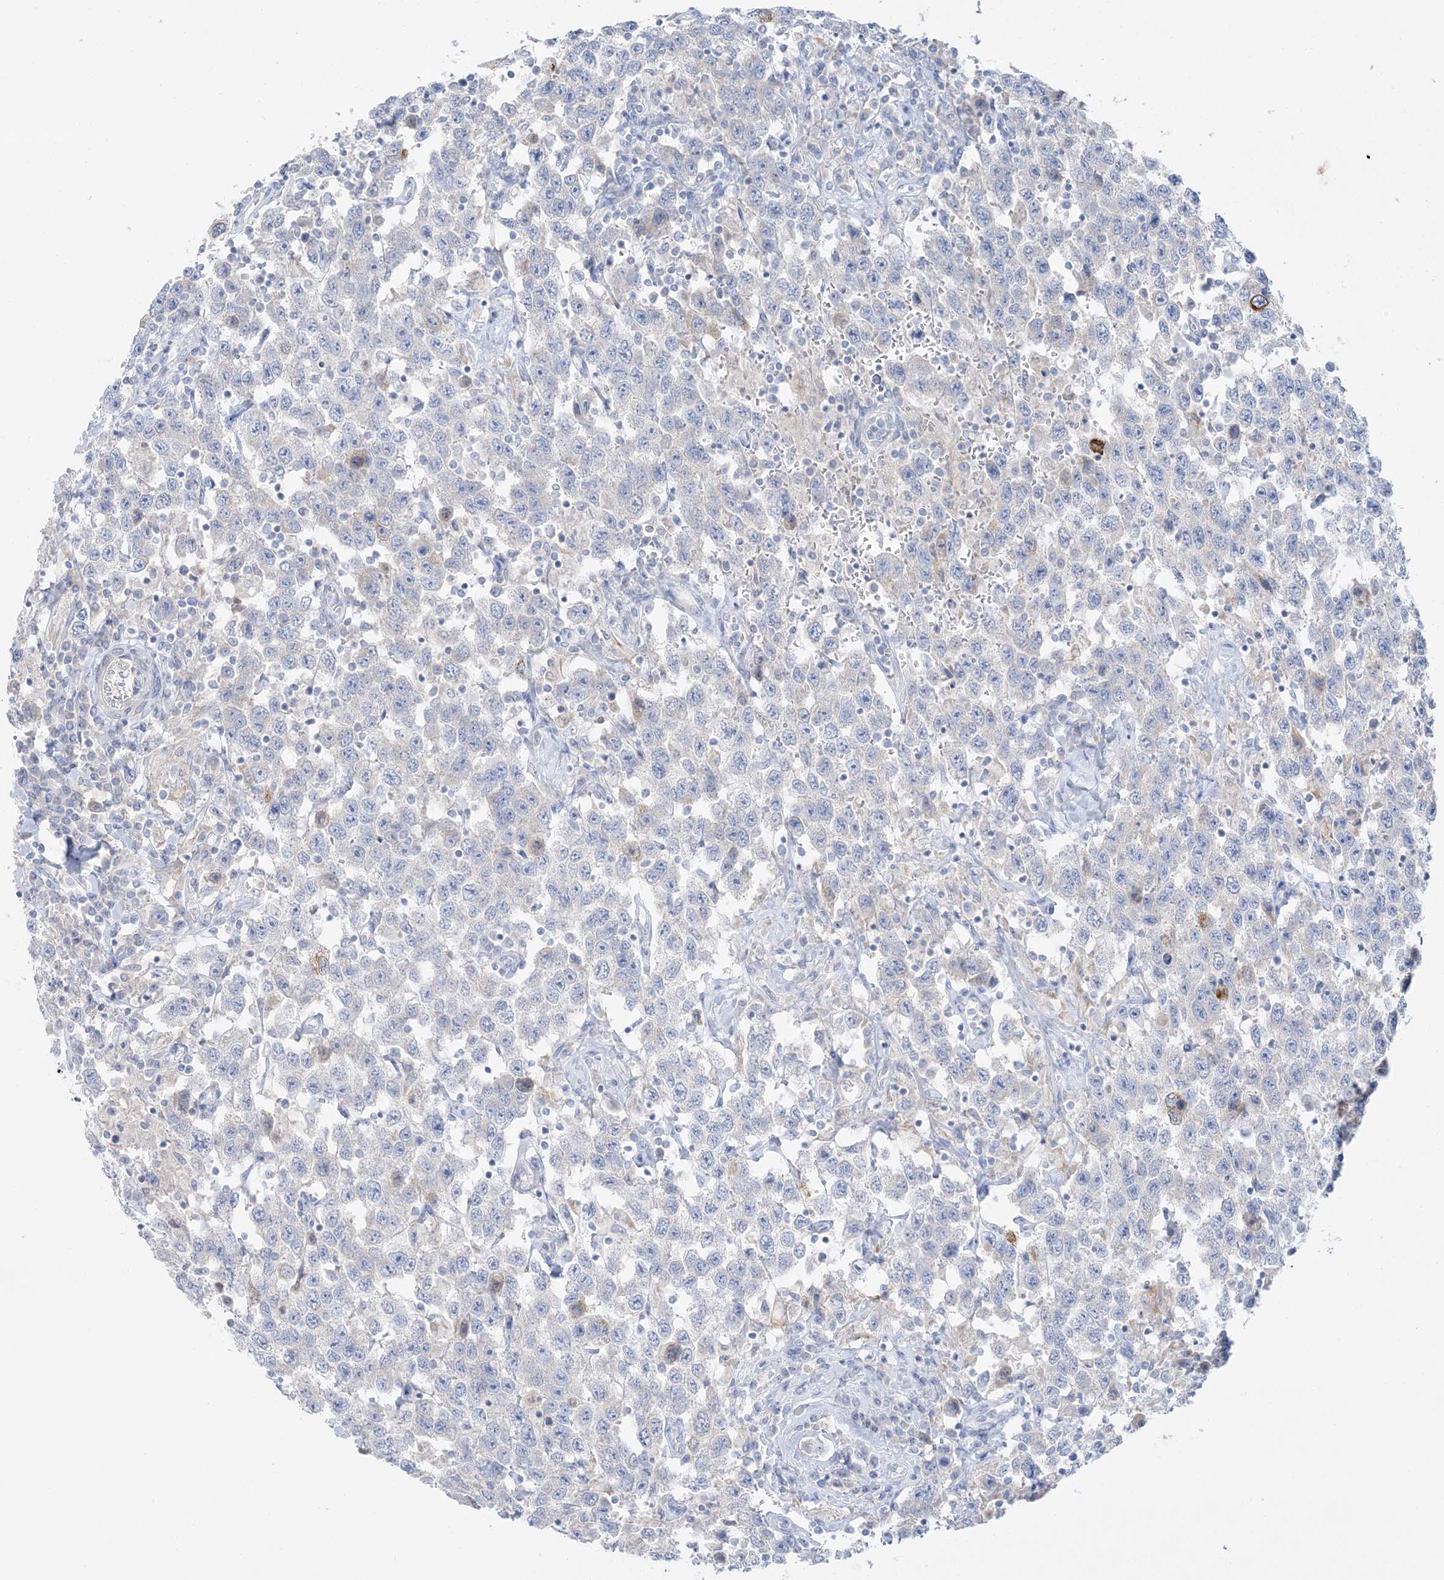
{"staining": {"intensity": "negative", "quantity": "none", "location": "none"}, "tissue": "testis cancer", "cell_type": "Tumor cells", "image_type": "cancer", "snomed": [{"axis": "morphology", "description": "Seminoma, NOS"}, {"axis": "topography", "description": "Testis"}], "caption": "Image shows no significant protein positivity in tumor cells of testis cancer.", "gene": "FAM184A", "patient": {"sex": "male", "age": 41}}